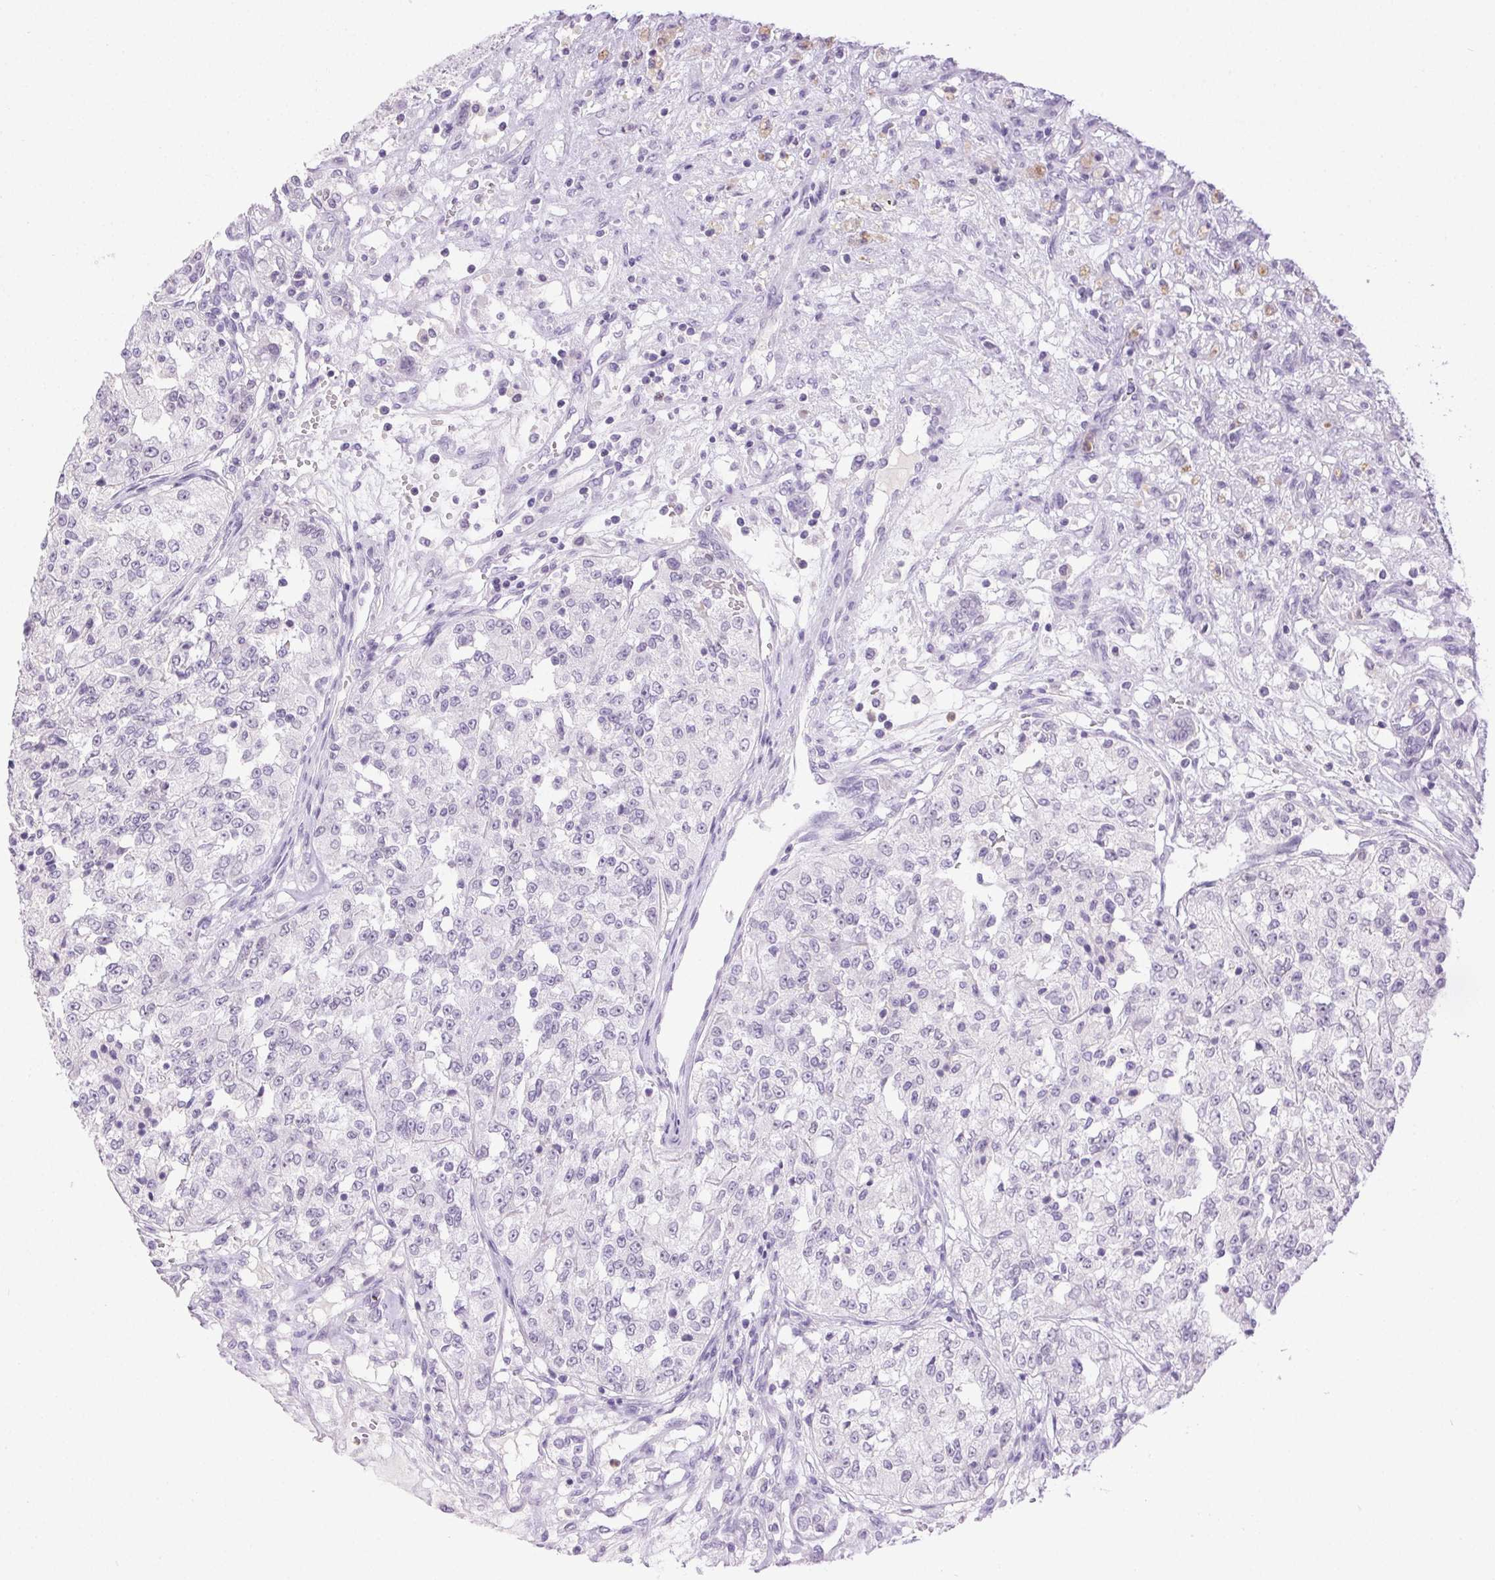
{"staining": {"intensity": "negative", "quantity": "none", "location": "none"}, "tissue": "renal cancer", "cell_type": "Tumor cells", "image_type": "cancer", "snomed": [{"axis": "morphology", "description": "Adenocarcinoma, NOS"}, {"axis": "topography", "description": "Kidney"}], "caption": "A high-resolution histopathology image shows IHC staining of renal cancer, which reveals no significant staining in tumor cells.", "gene": "EMX2", "patient": {"sex": "female", "age": 63}}